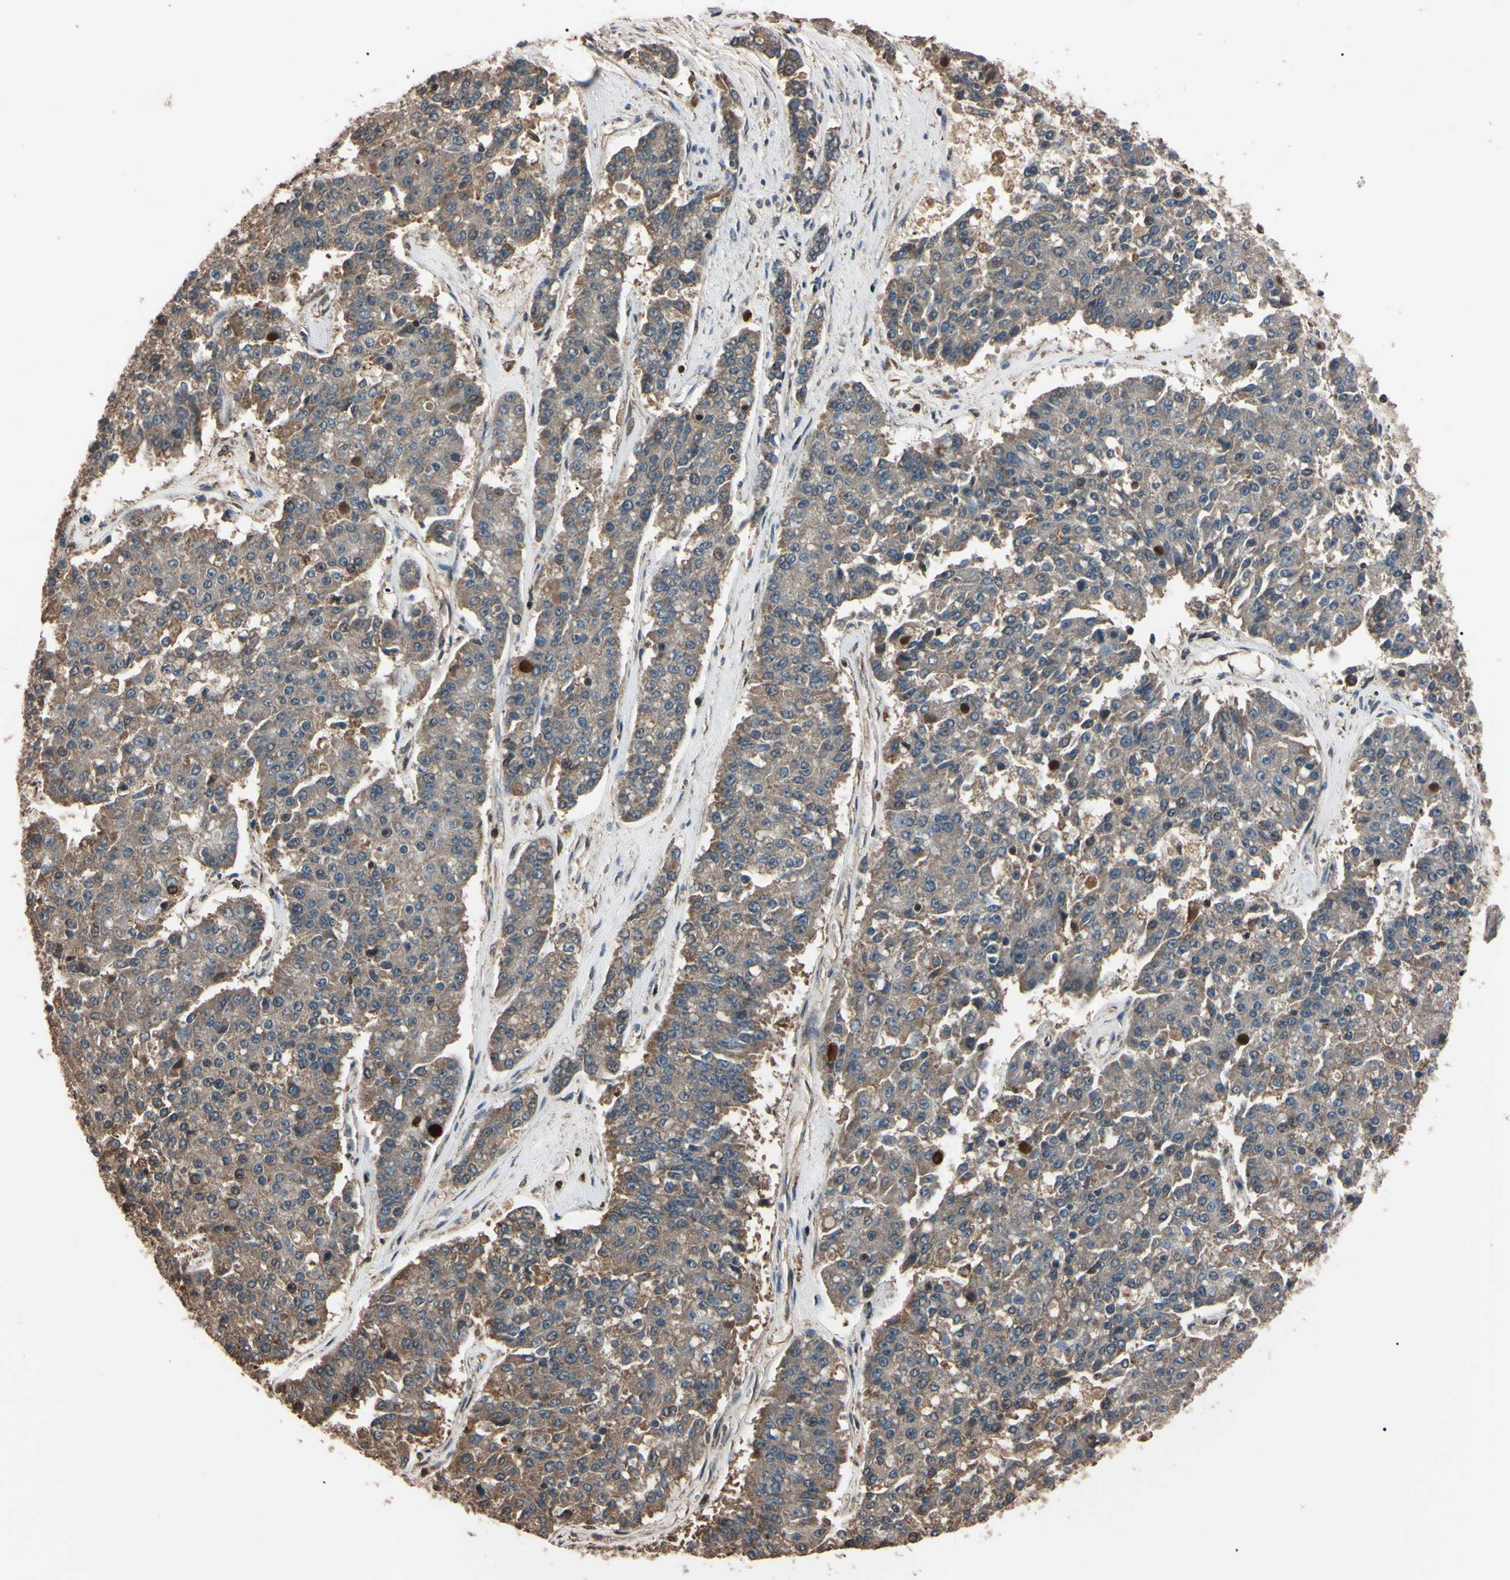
{"staining": {"intensity": "weak", "quantity": ">75%", "location": "cytoplasmic/membranous"}, "tissue": "pancreatic cancer", "cell_type": "Tumor cells", "image_type": "cancer", "snomed": [{"axis": "morphology", "description": "Adenocarcinoma, NOS"}, {"axis": "topography", "description": "Pancreas"}], "caption": "Immunohistochemistry (DAB (3,3'-diaminobenzidine)) staining of human pancreatic cancer exhibits weak cytoplasmic/membranous protein positivity in approximately >75% of tumor cells.", "gene": "TNFRSF1A", "patient": {"sex": "male", "age": 50}}